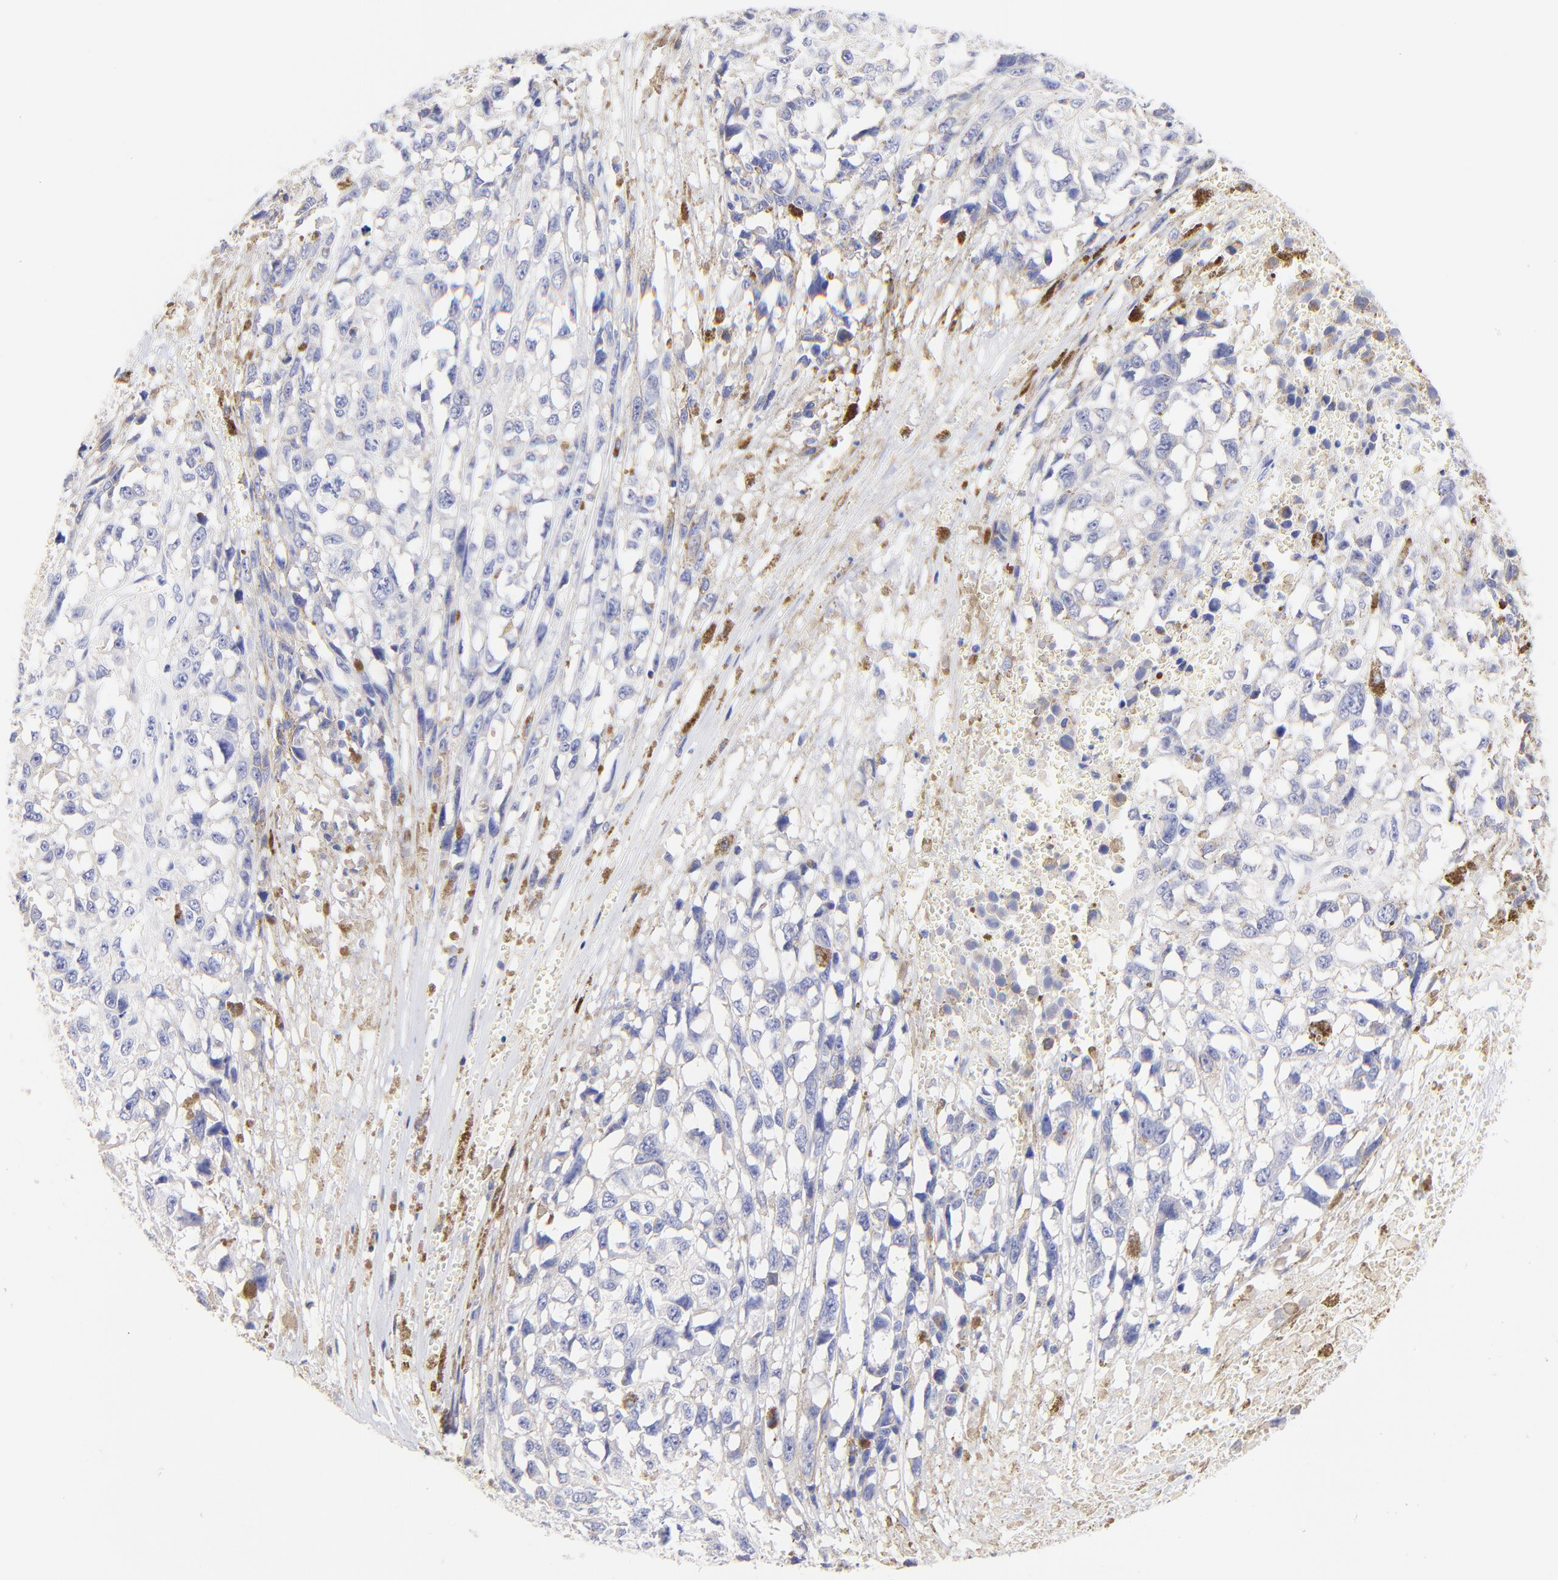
{"staining": {"intensity": "negative", "quantity": "none", "location": "none"}, "tissue": "melanoma", "cell_type": "Tumor cells", "image_type": "cancer", "snomed": [{"axis": "morphology", "description": "Malignant melanoma, Metastatic site"}, {"axis": "topography", "description": "Lymph node"}], "caption": "DAB (3,3'-diaminobenzidine) immunohistochemical staining of melanoma displays no significant staining in tumor cells.", "gene": "RAB3A", "patient": {"sex": "male", "age": 59}}